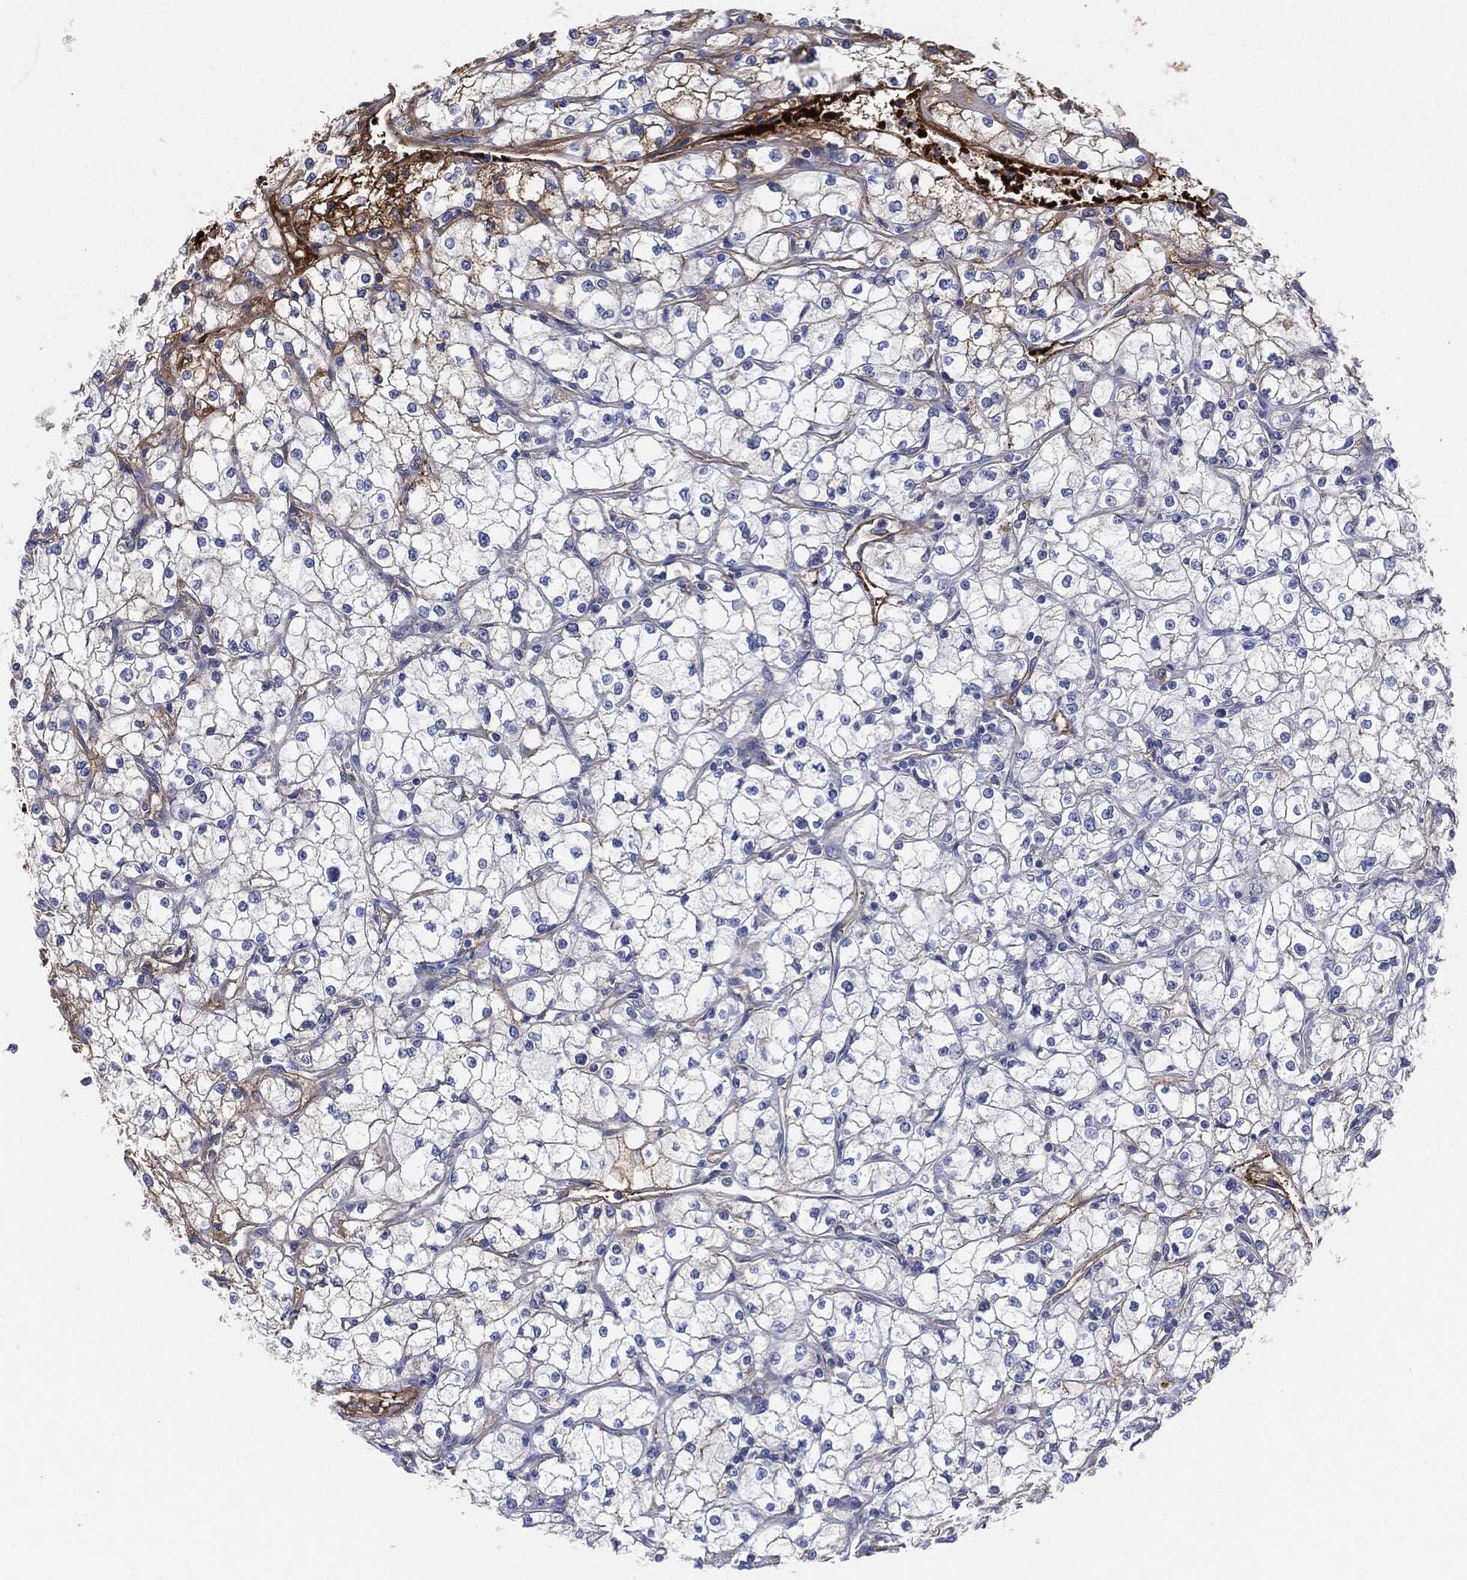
{"staining": {"intensity": "negative", "quantity": "none", "location": "none"}, "tissue": "renal cancer", "cell_type": "Tumor cells", "image_type": "cancer", "snomed": [{"axis": "morphology", "description": "Adenocarcinoma, NOS"}, {"axis": "topography", "description": "Kidney"}], "caption": "Tumor cells are negative for brown protein staining in renal adenocarcinoma. (DAB IHC, high magnification).", "gene": "APOB", "patient": {"sex": "male", "age": 67}}